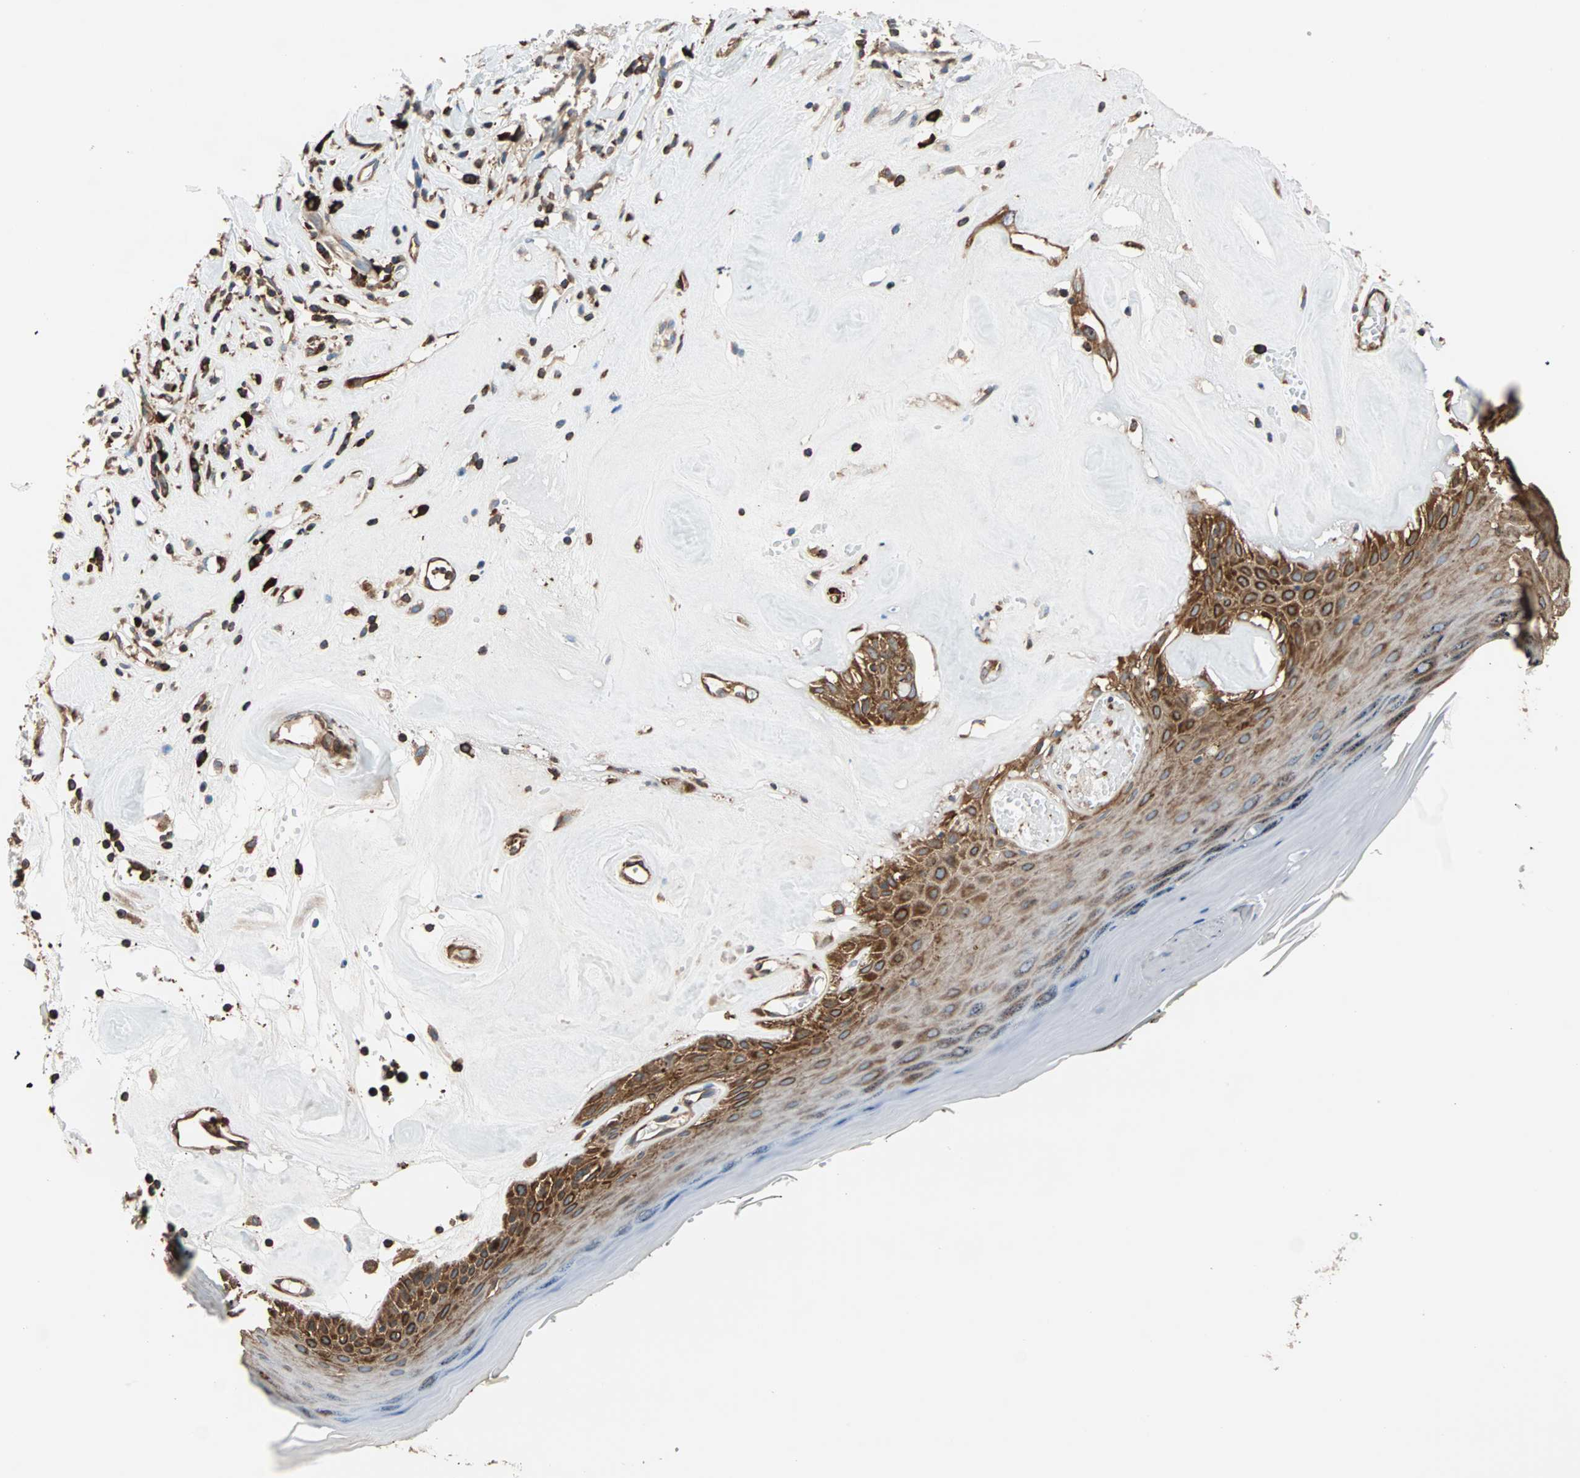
{"staining": {"intensity": "strong", "quantity": ">75%", "location": "cytoplasmic/membranous"}, "tissue": "skin", "cell_type": "Epidermal cells", "image_type": "normal", "snomed": [{"axis": "morphology", "description": "Normal tissue, NOS"}, {"axis": "morphology", "description": "Inflammation, NOS"}, {"axis": "topography", "description": "Vulva"}], "caption": "Immunohistochemical staining of benign skin displays strong cytoplasmic/membranous protein positivity in approximately >75% of epidermal cells.", "gene": "EEF2", "patient": {"sex": "female", "age": 84}}